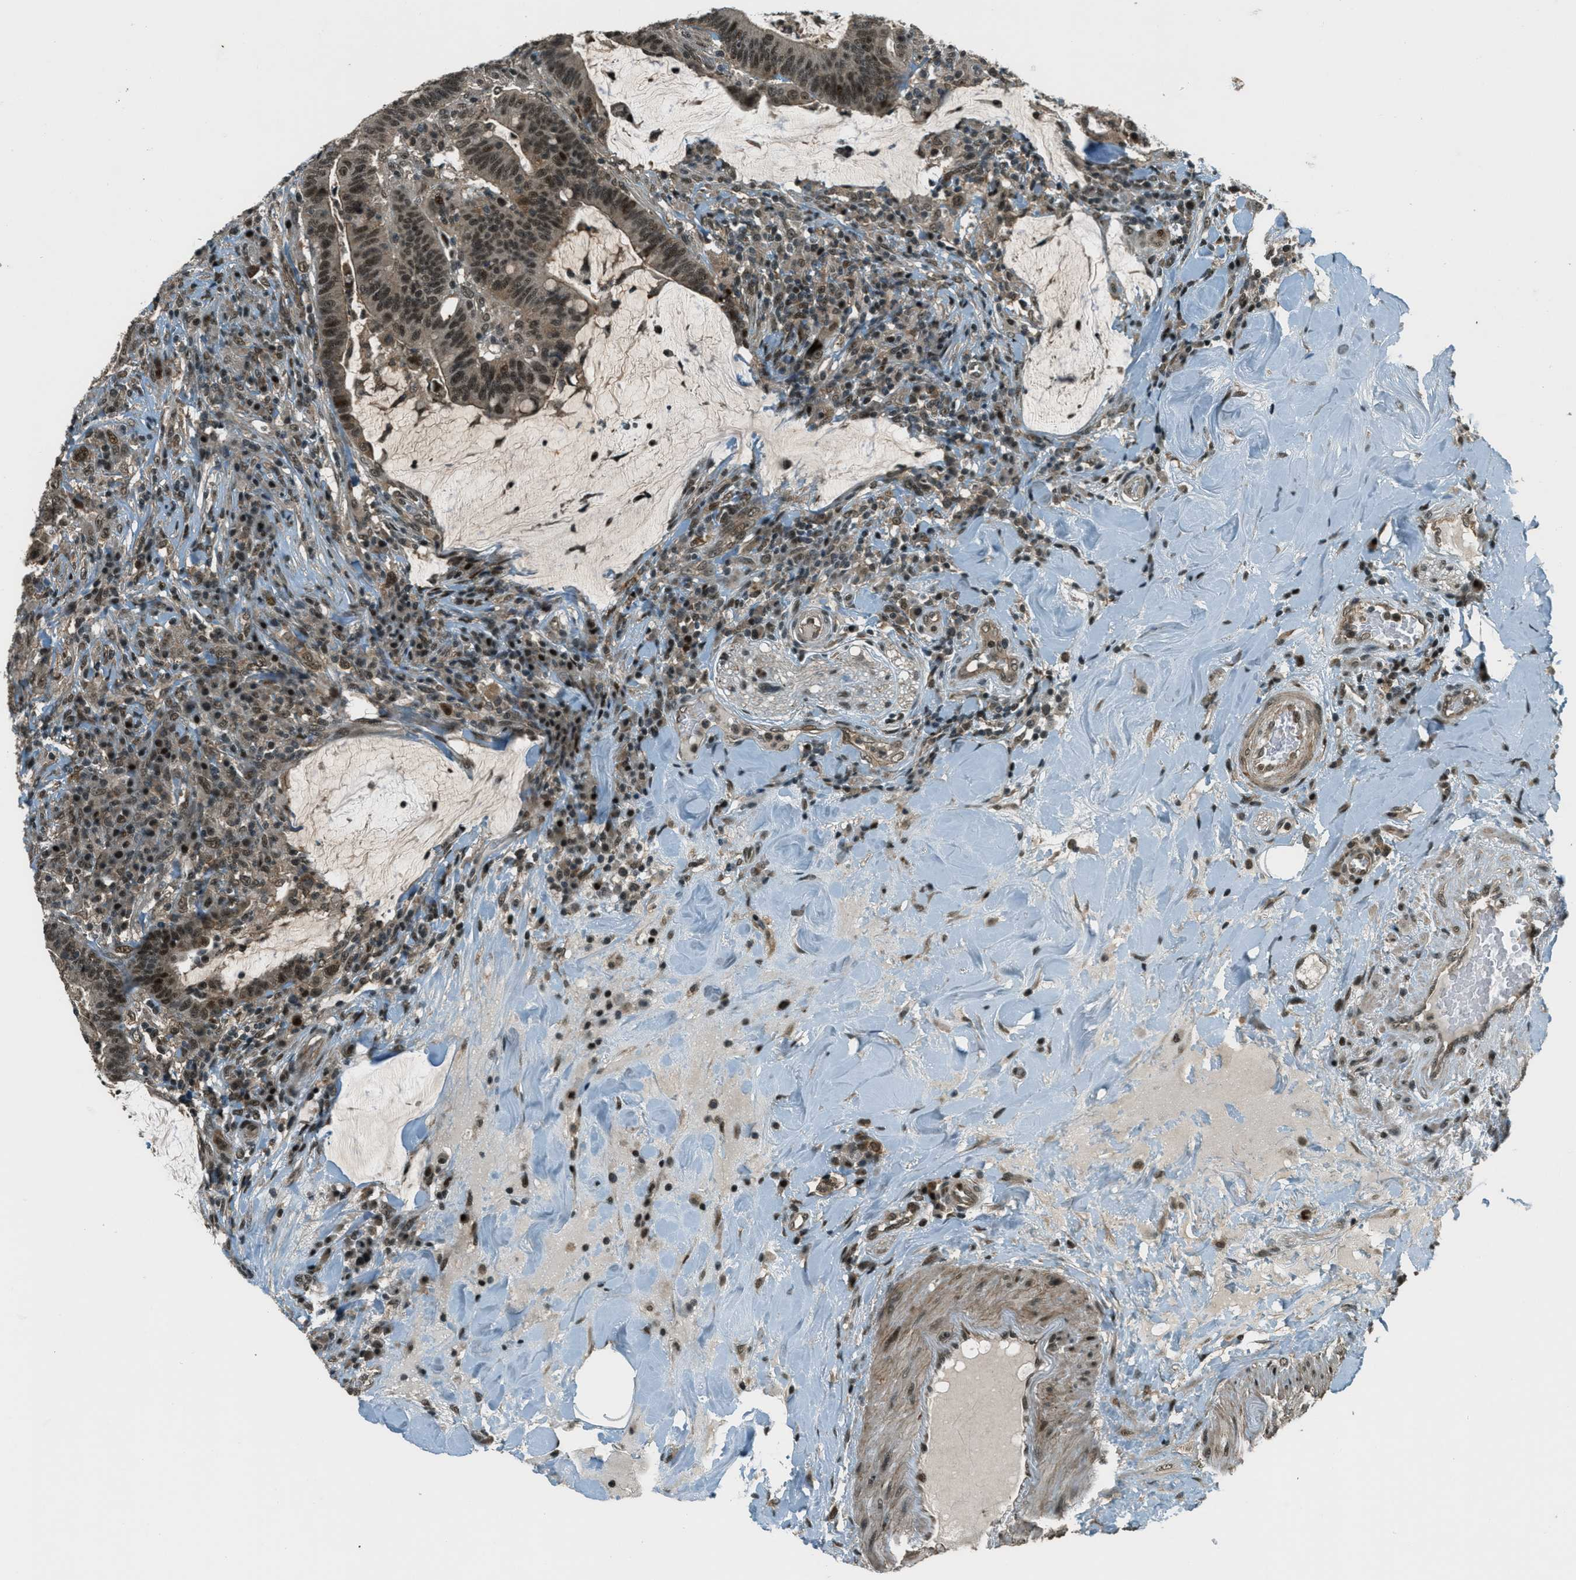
{"staining": {"intensity": "strong", "quantity": ">75%", "location": "cytoplasmic/membranous,nuclear"}, "tissue": "colorectal cancer", "cell_type": "Tumor cells", "image_type": "cancer", "snomed": [{"axis": "morphology", "description": "Normal tissue, NOS"}, {"axis": "morphology", "description": "Adenocarcinoma, NOS"}, {"axis": "topography", "description": "Colon"}], "caption": "A photomicrograph of colorectal cancer (adenocarcinoma) stained for a protein shows strong cytoplasmic/membranous and nuclear brown staining in tumor cells.", "gene": "FOXM1", "patient": {"sex": "female", "age": 66}}